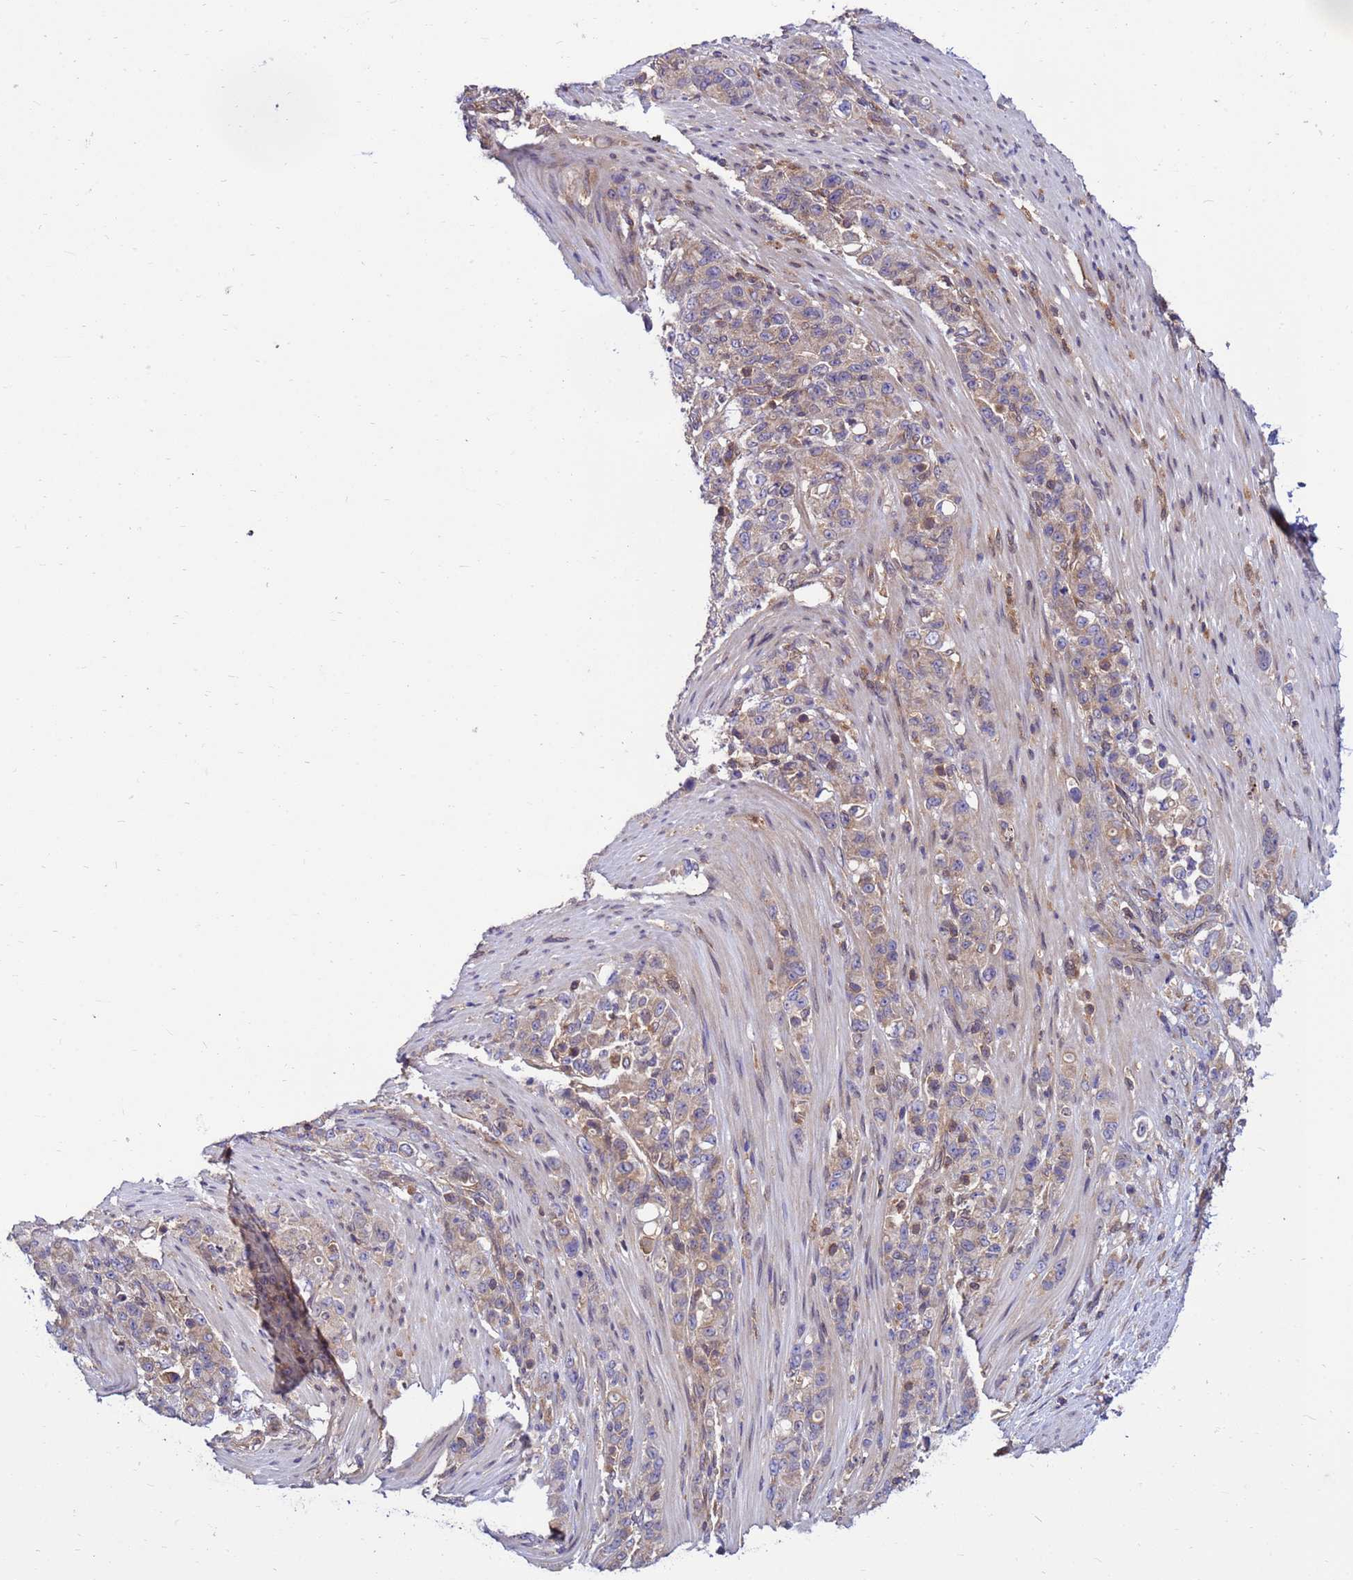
{"staining": {"intensity": "weak", "quantity": ">75%", "location": "cytoplasmic/membranous"}, "tissue": "stomach cancer", "cell_type": "Tumor cells", "image_type": "cancer", "snomed": [{"axis": "morphology", "description": "Normal tissue, NOS"}, {"axis": "morphology", "description": "Adenocarcinoma, NOS"}, {"axis": "topography", "description": "Stomach"}], "caption": "Immunohistochemical staining of human stomach cancer shows low levels of weak cytoplasmic/membranous staining in approximately >75% of tumor cells. The protein is shown in brown color, while the nuclei are stained blue.", "gene": "GET3", "patient": {"sex": "female", "age": 79}}